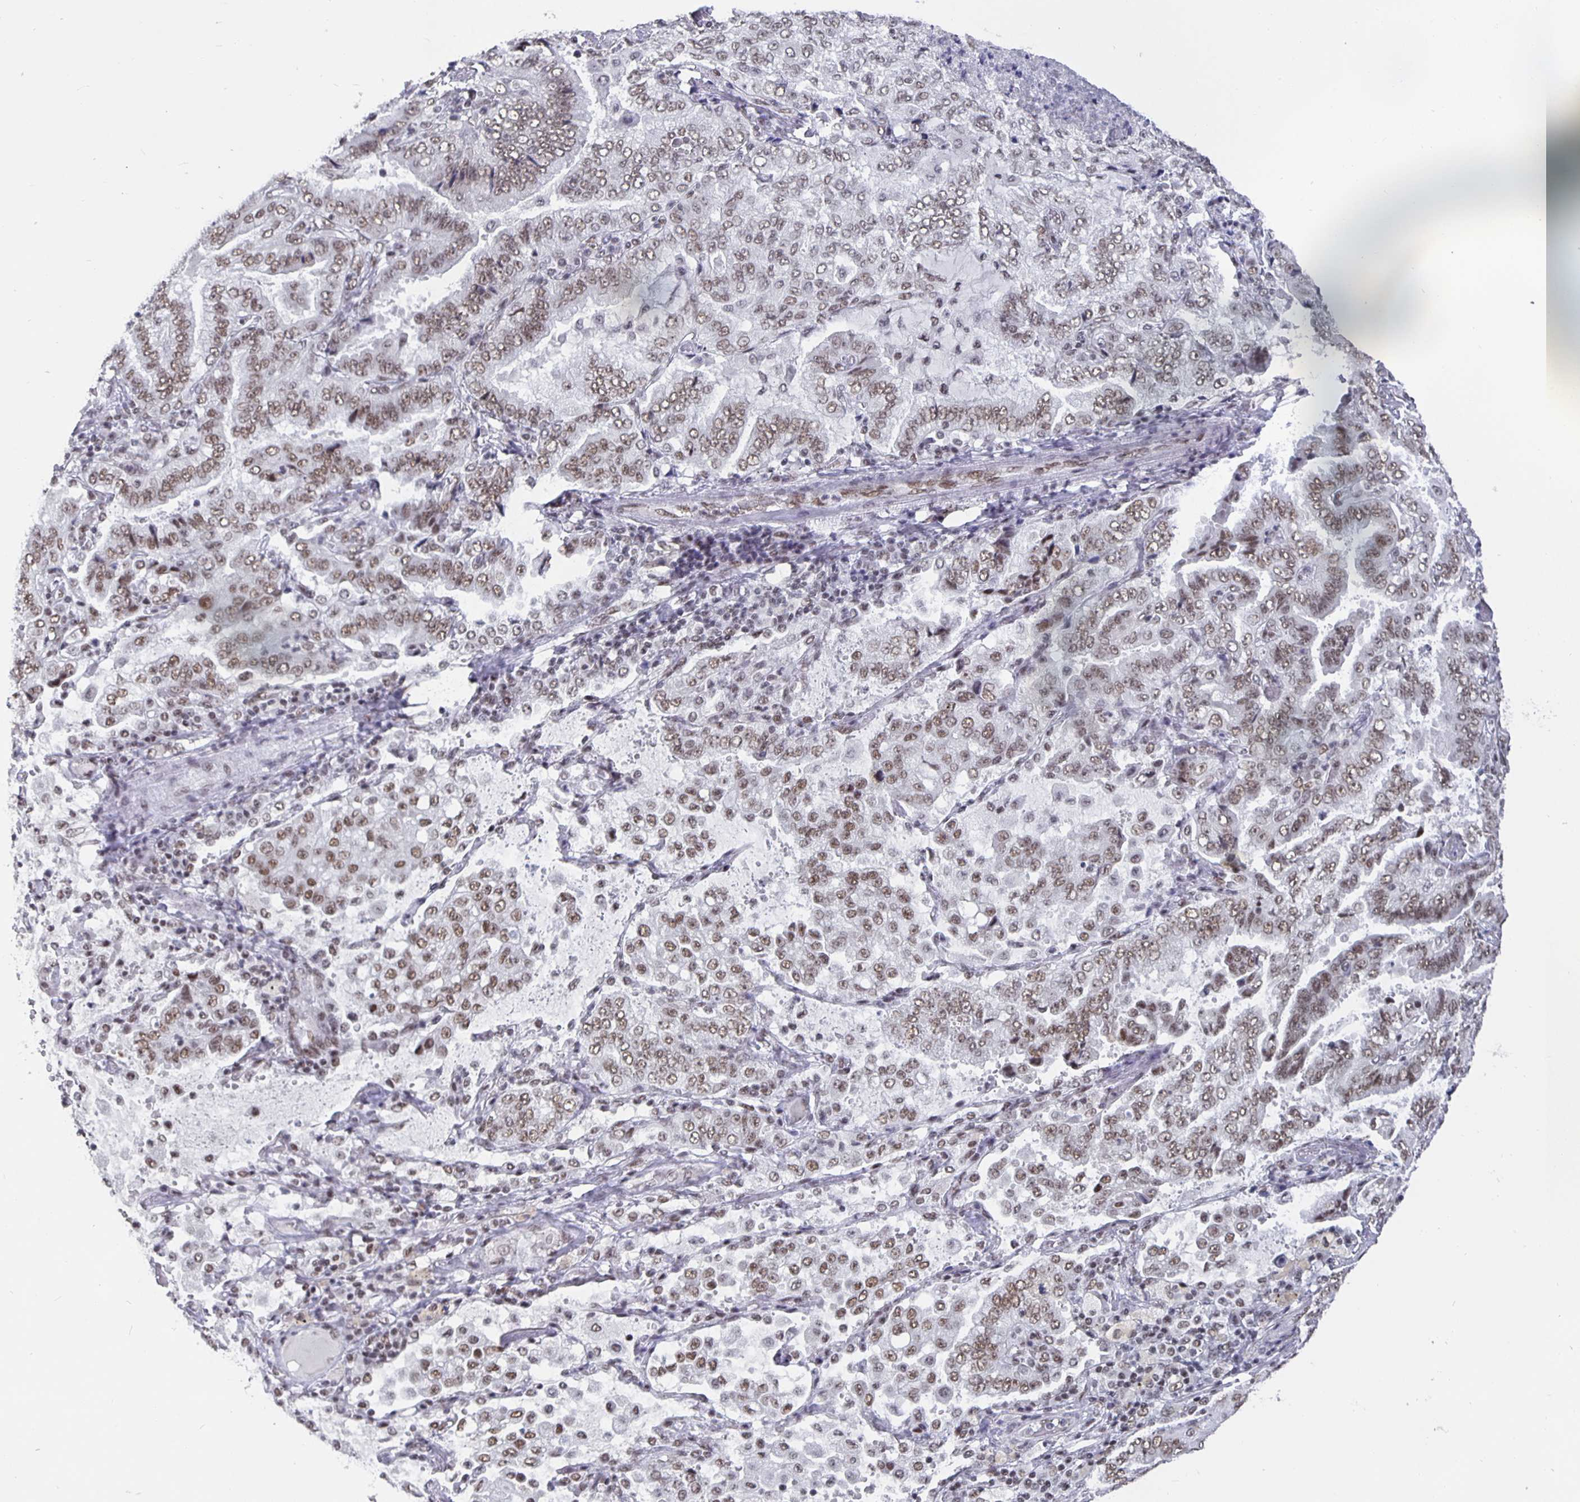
{"staining": {"intensity": "moderate", "quantity": ">75%", "location": "nuclear"}, "tissue": "lung cancer", "cell_type": "Tumor cells", "image_type": "cancer", "snomed": [{"axis": "morphology", "description": "Aneuploidy"}, {"axis": "morphology", "description": "Adenocarcinoma, NOS"}, {"axis": "morphology", "description": "Adenocarcinoma, metastatic, NOS"}, {"axis": "topography", "description": "Lymph node"}, {"axis": "topography", "description": "Lung"}], "caption": "Brown immunohistochemical staining in lung adenocarcinoma exhibits moderate nuclear positivity in about >75% of tumor cells. (IHC, brightfield microscopy, high magnification).", "gene": "PBX2", "patient": {"sex": "female", "age": 48}}